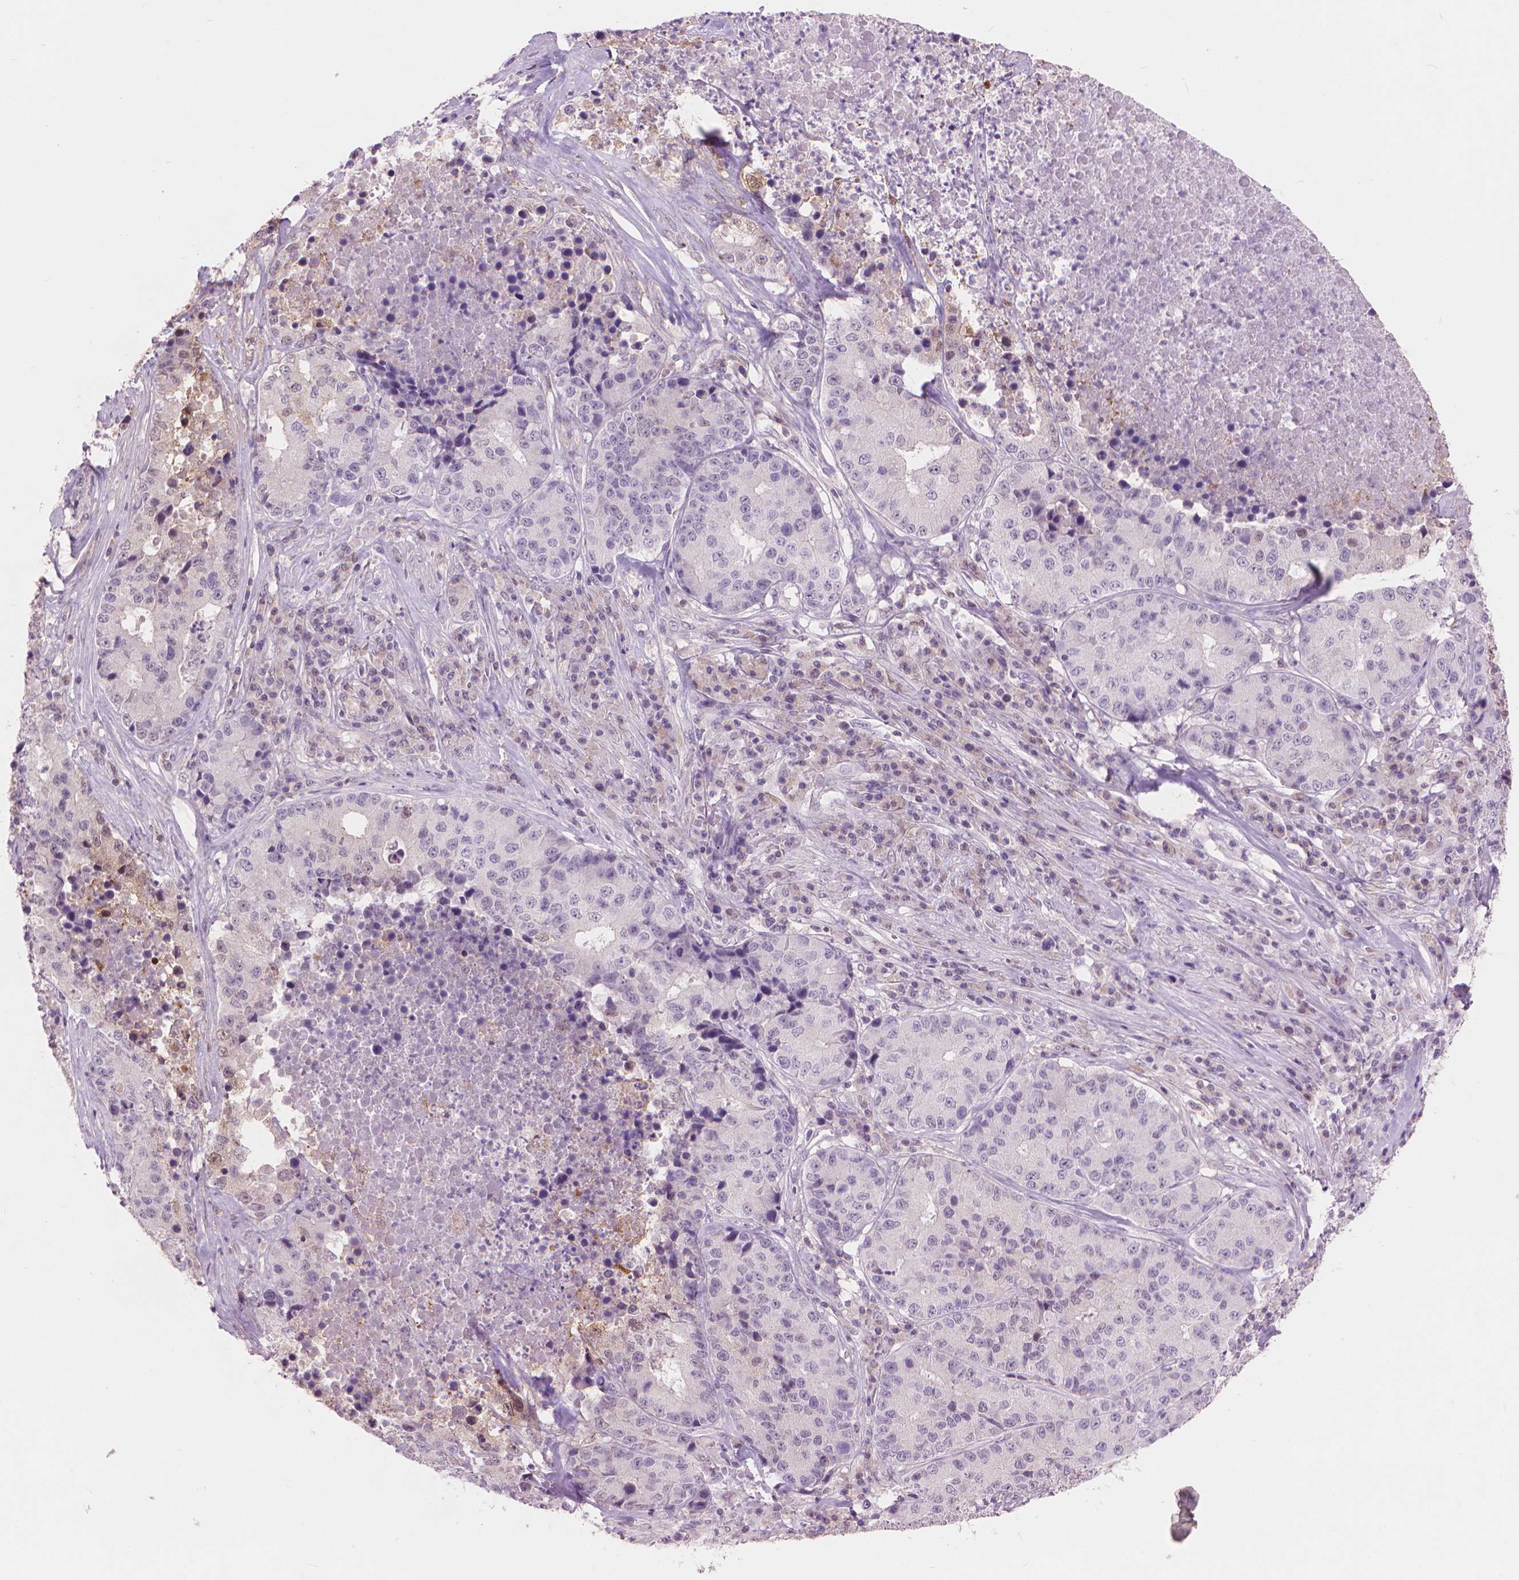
{"staining": {"intensity": "negative", "quantity": "none", "location": "none"}, "tissue": "stomach cancer", "cell_type": "Tumor cells", "image_type": "cancer", "snomed": [{"axis": "morphology", "description": "Adenocarcinoma, NOS"}, {"axis": "topography", "description": "Stomach"}], "caption": "Human stomach cancer (adenocarcinoma) stained for a protein using immunohistochemistry demonstrates no expression in tumor cells.", "gene": "ENO2", "patient": {"sex": "male", "age": 71}}